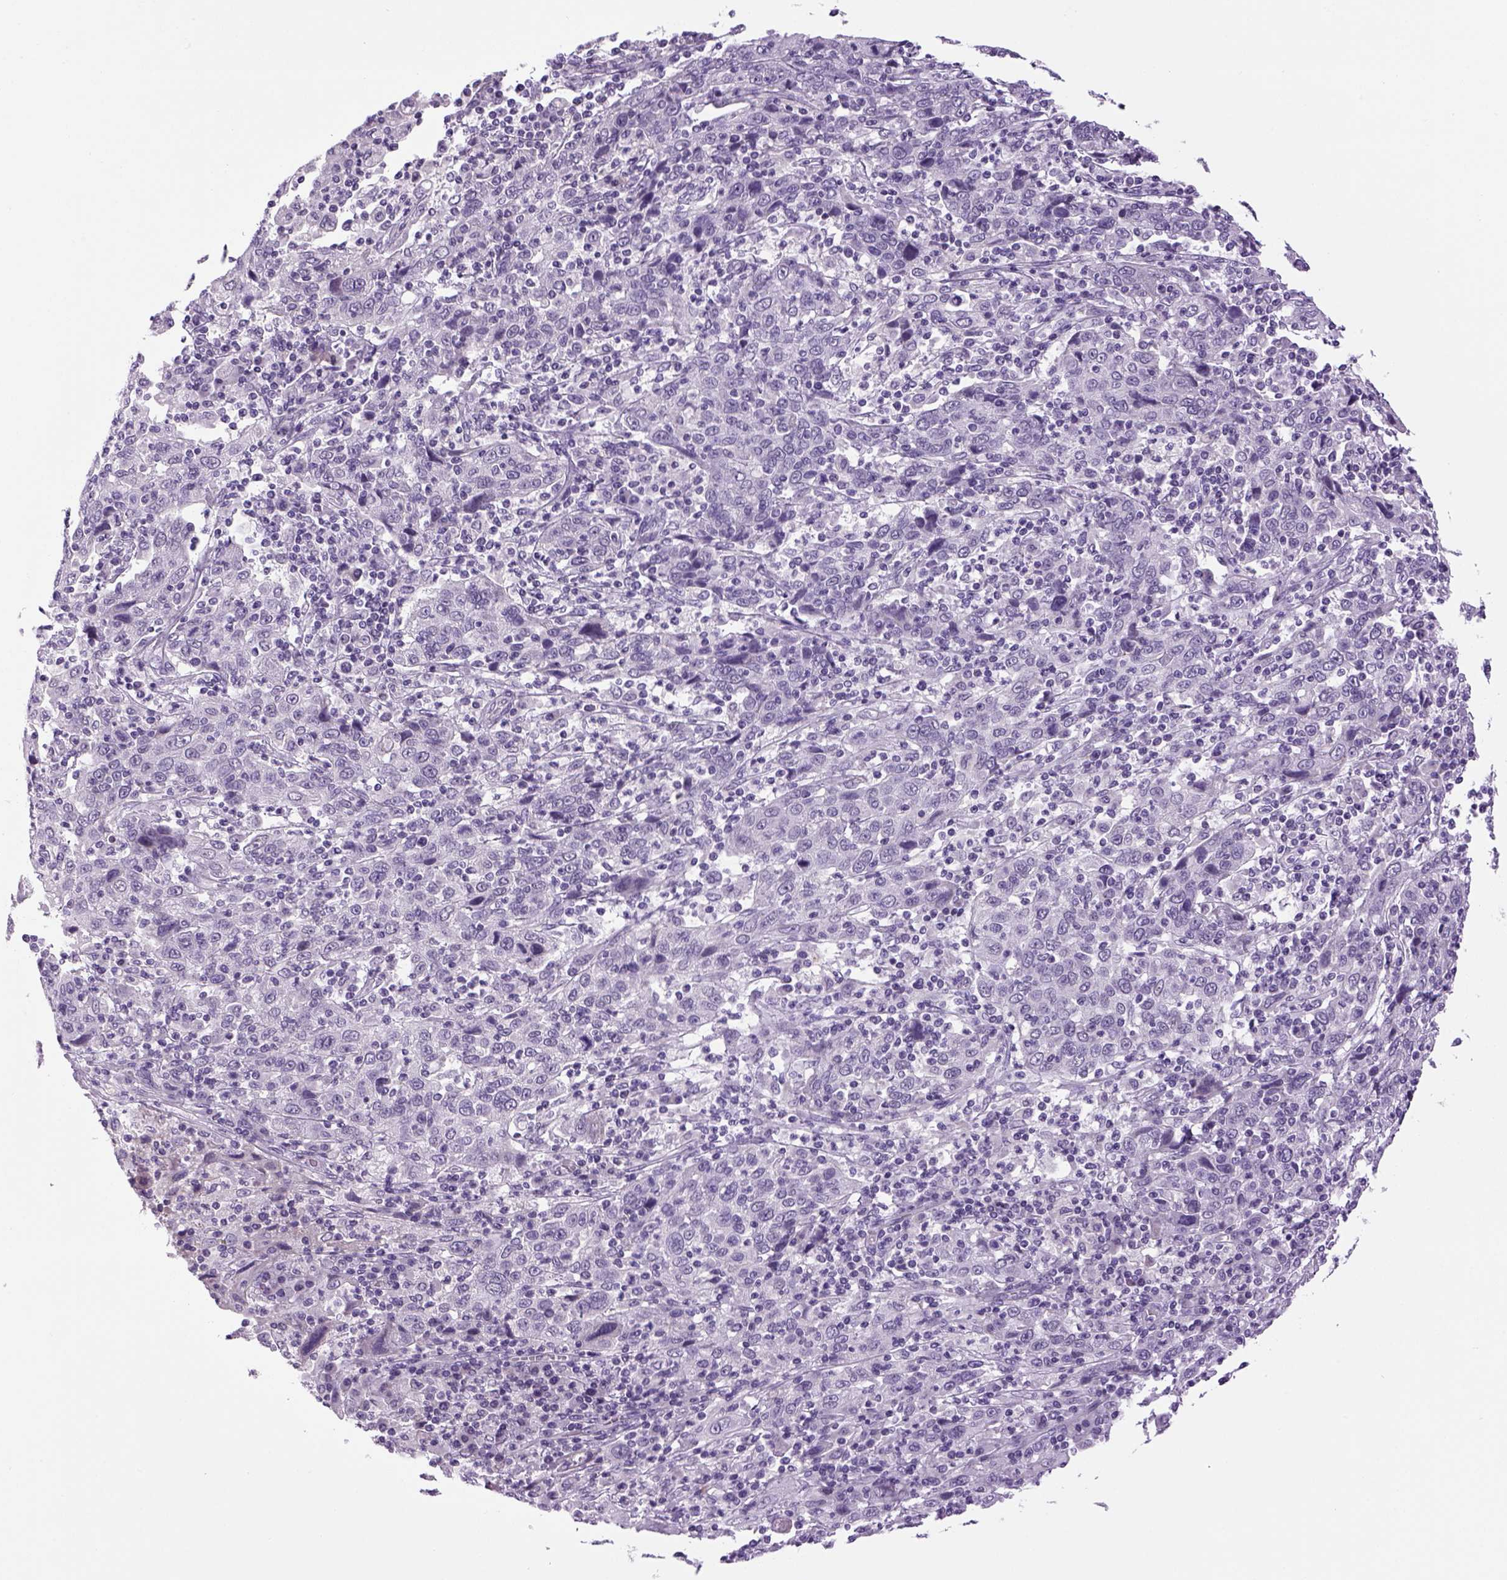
{"staining": {"intensity": "negative", "quantity": "none", "location": "none"}, "tissue": "cervical cancer", "cell_type": "Tumor cells", "image_type": "cancer", "snomed": [{"axis": "morphology", "description": "Squamous cell carcinoma, NOS"}, {"axis": "topography", "description": "Cervix"}], "caption": "DAB (3,3'-diaminobenzidine) immunohistochemical staining of cervical squamous cell carcinoma reveals no significant expression in tumor cells.", "gene": "DBH", "patient": {"sex": "female", "age": 46}}